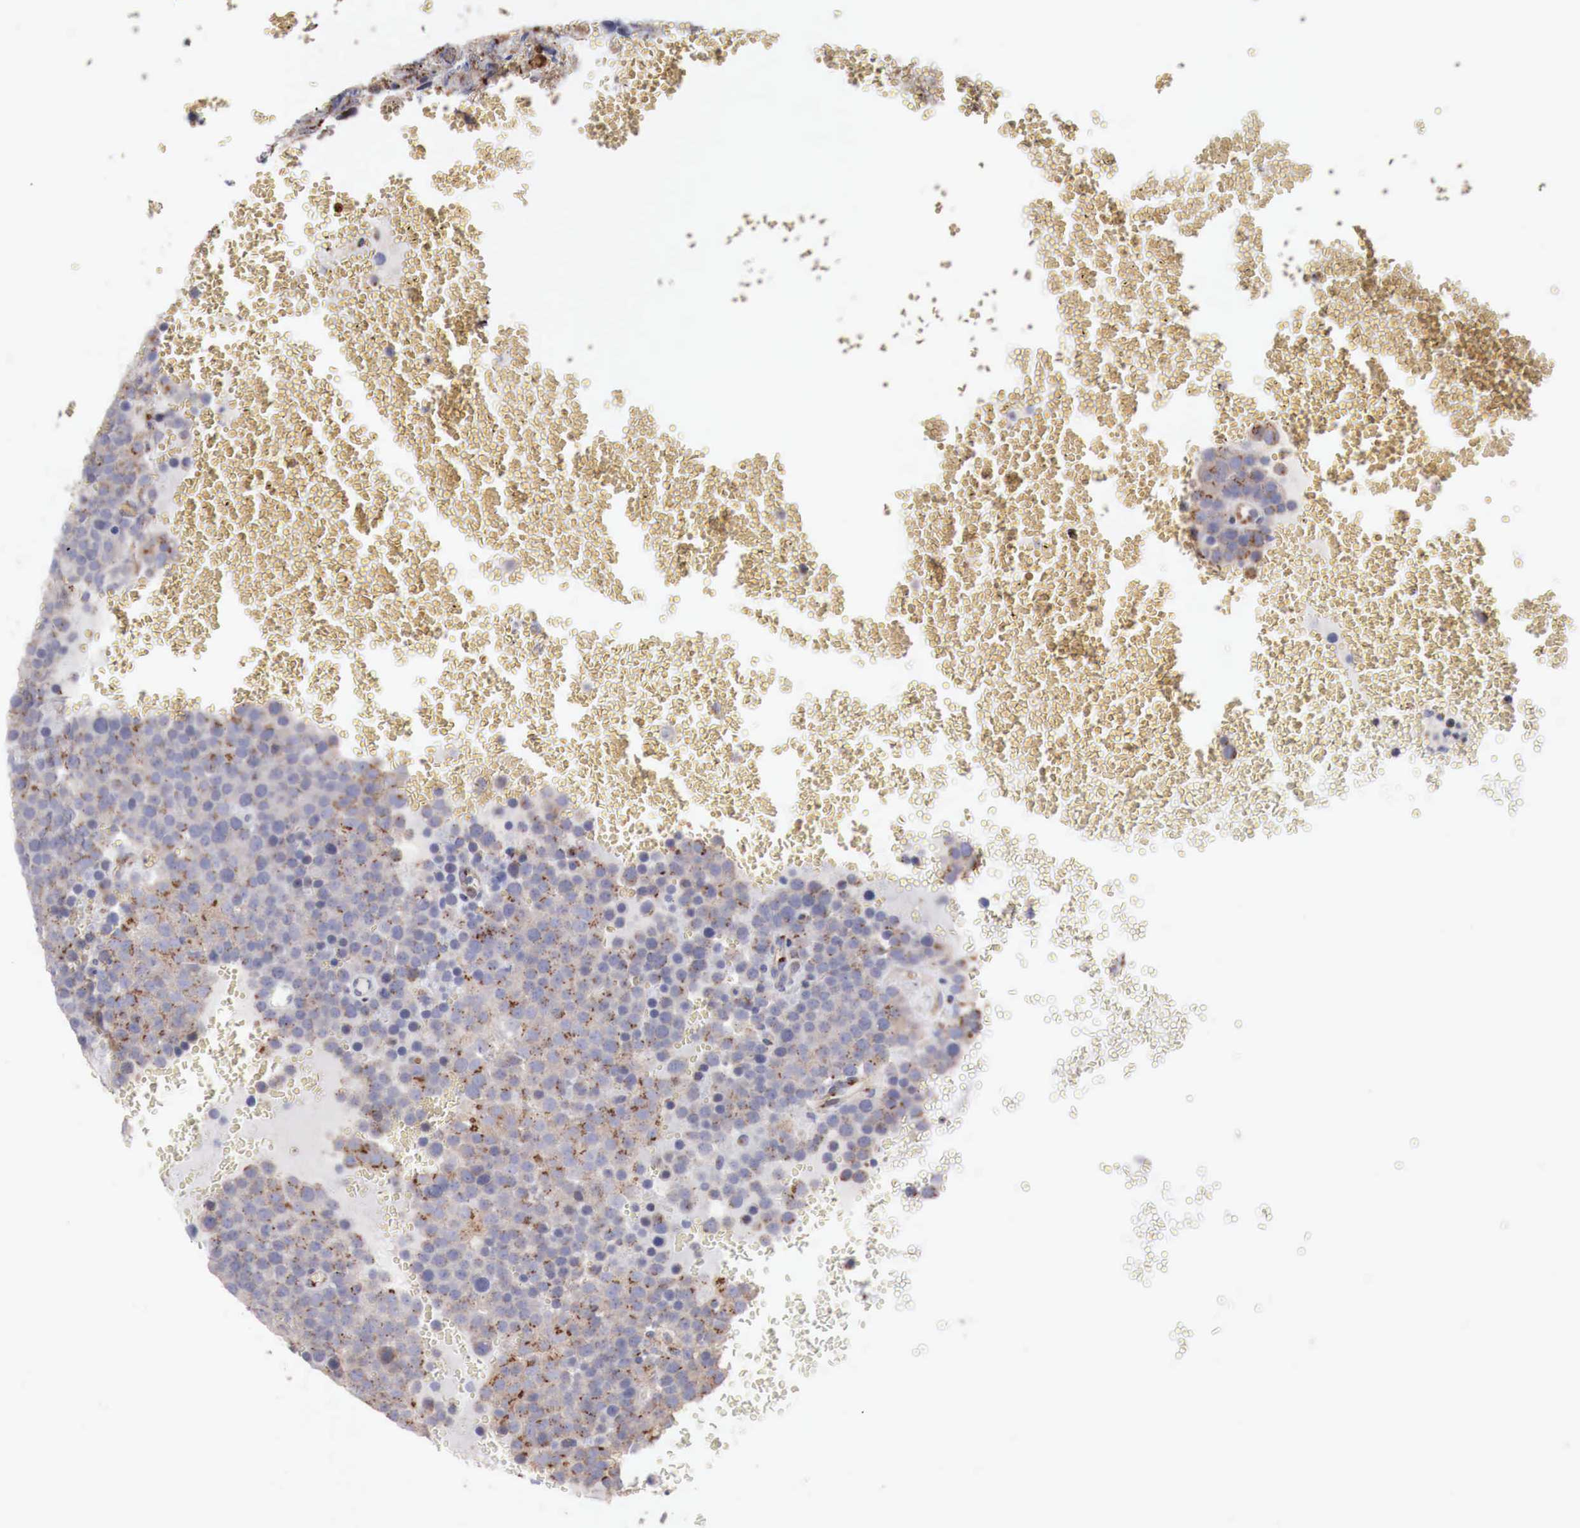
{"staining": {"intensity": "moderate", "quantity": "25%-75%", "location": "cytoplasmic/membranous"}, "tissue": "testis cancer", "cell_type": "Tumor cells", "image_type": "cancer", "snomed": [{"axis": "morphology", "description": "Seminoma, NOS"}, {"axis": "topography", "description": "Testis"}], "caption": "The micrograph demonstrates a brown stain indicating the presence of a protein in the cytoplasmic/membranous of tumor cells in testis seminoma.", "gene": "SYAP1", "patient": {"sex": "male", "age": 71}}